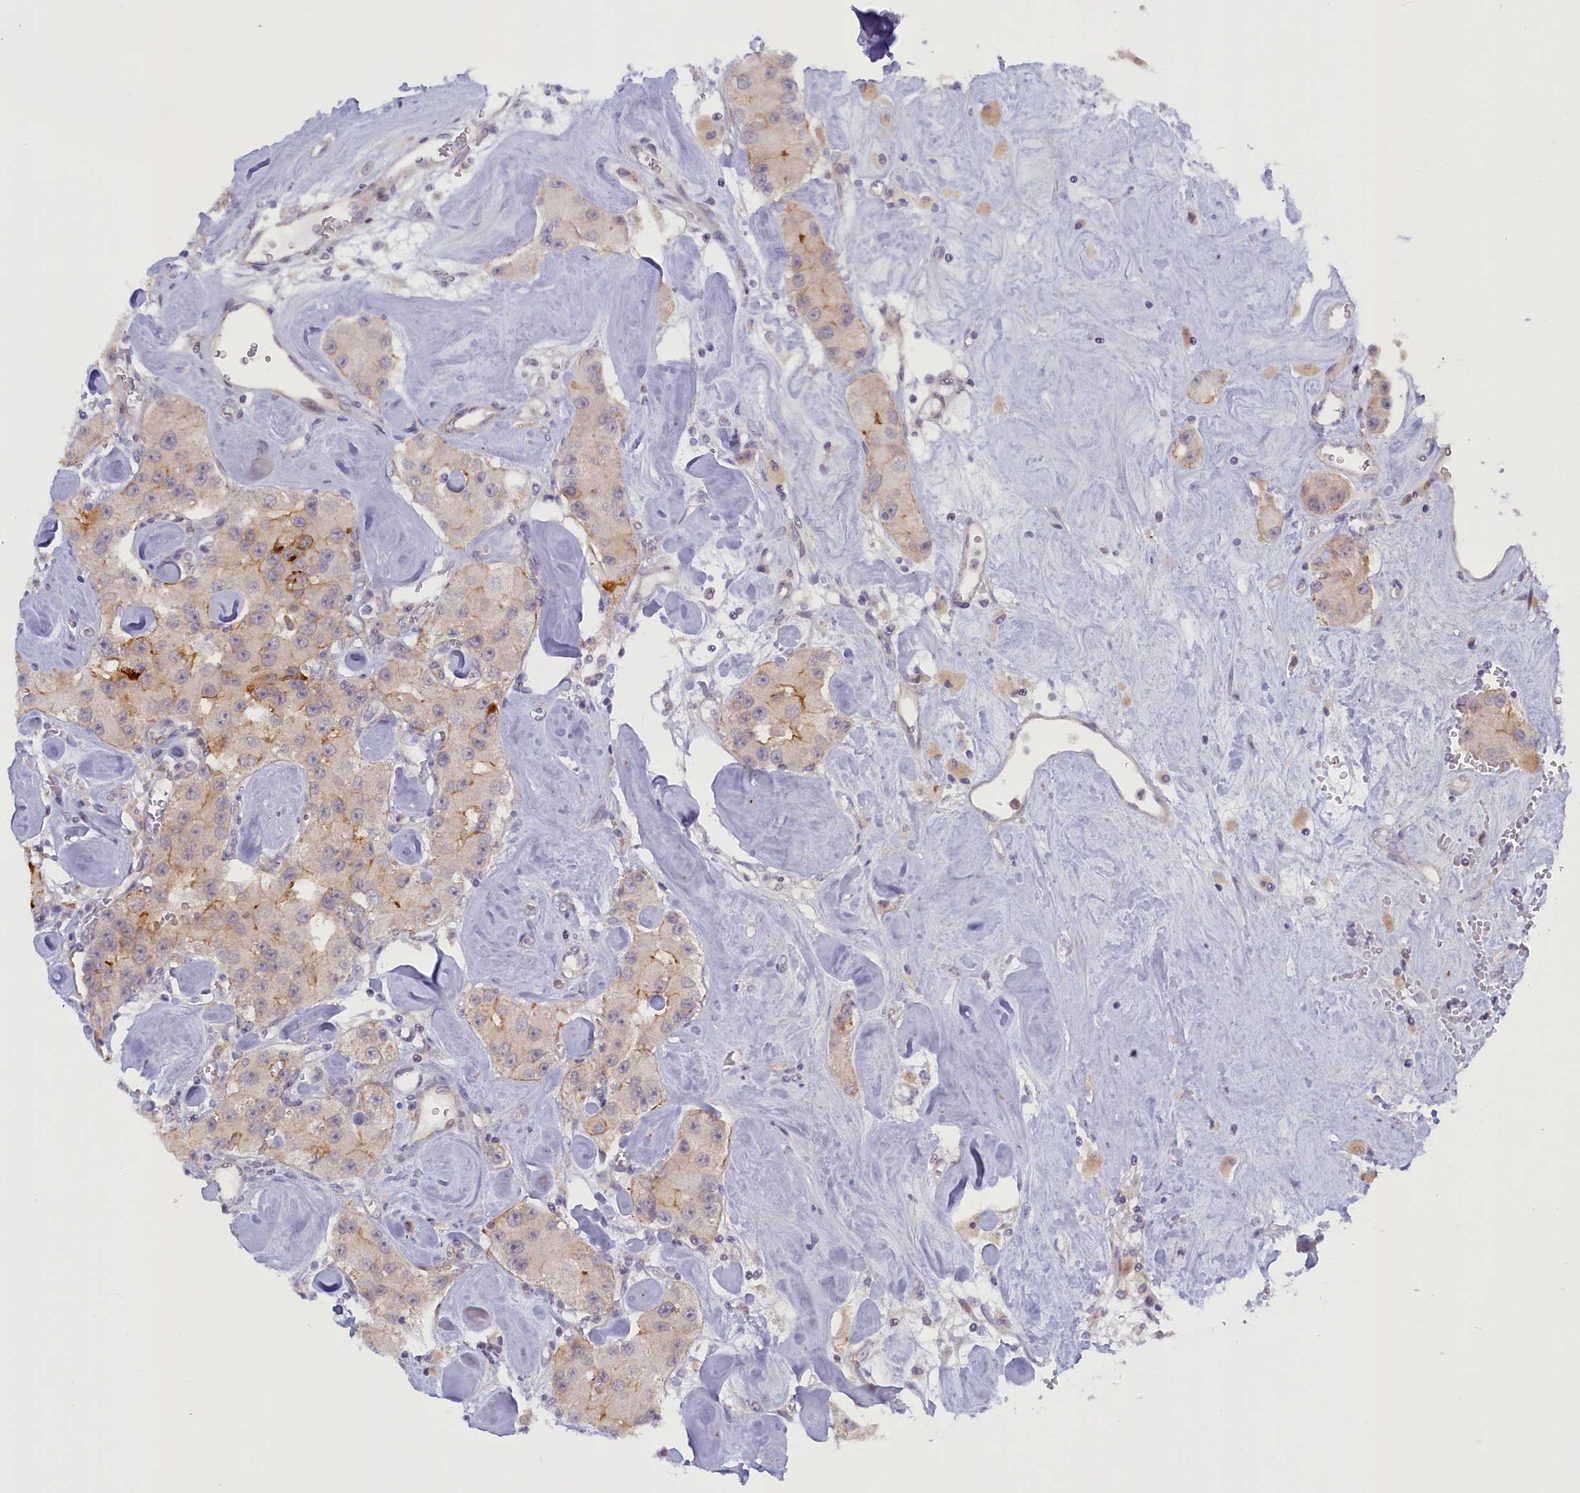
{"staining": {"intensity": "weak", "quantity": "<25%", "location": "cytoplasmic/membranous"}, "tissue": "carcinoid", "cell_type": "Tumor cells", "image_type": "cancer", "snomed": [{"axis": "morphology", "description": "Carcinoid, malignant, NOS"}, {"axis": "topography", "description": "Pancreas"}], "caption": "Image shows no protein expression in tumor cells of carcinoid (malignant) tissue.", "gene": "CCL23", "patient": {"sex": "male", "age": 41}}